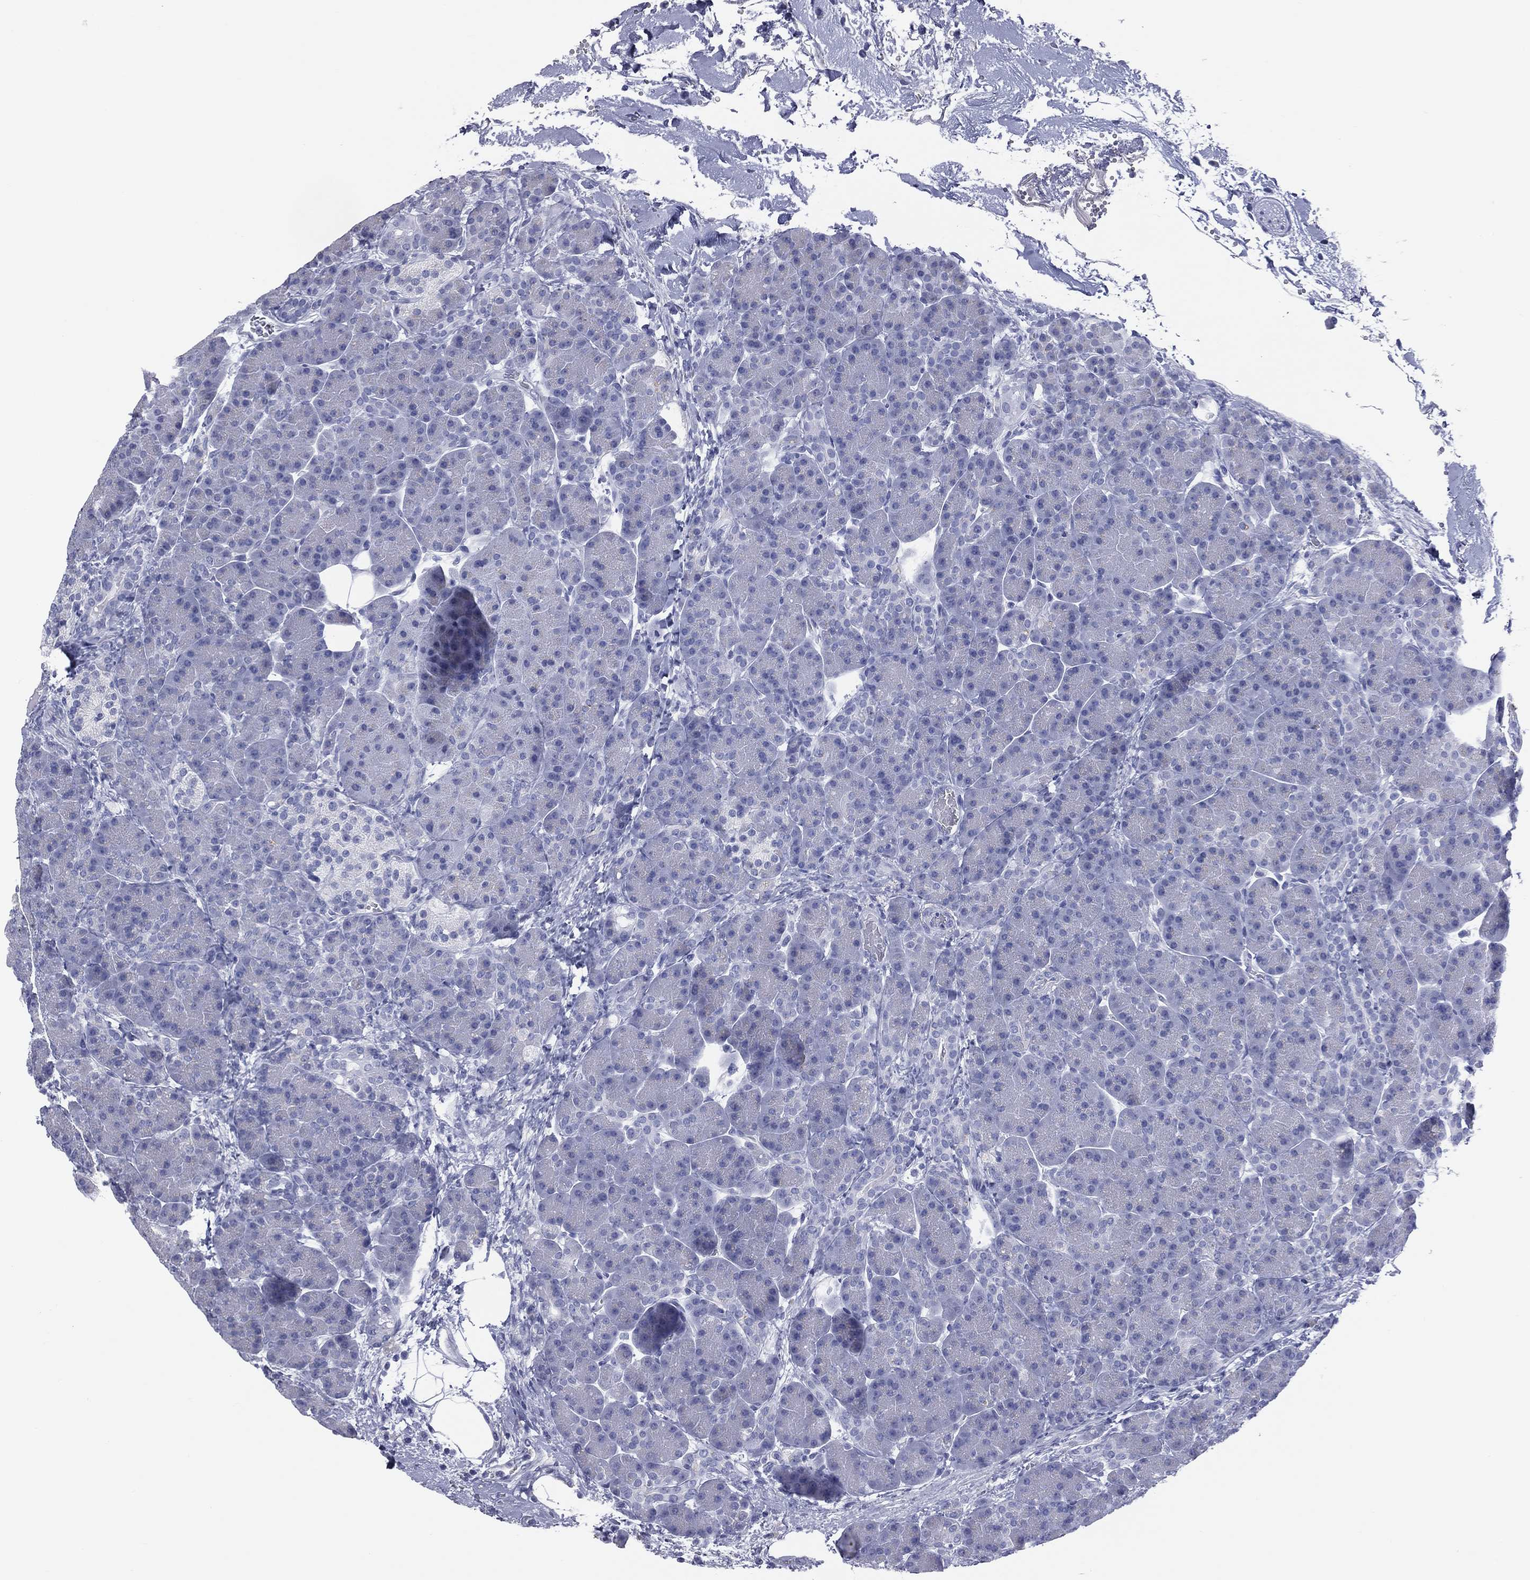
{"staining": {"intensity": "negative", "quantity": "none", "location": "none"}, "tissue": "pancreas", "cell_type": "Exocrine glandular cells", "image_type": "normal", "snomed": [{"axis": "morphology", "description": "Normal tissue, NOS"}, {"axis": "topography", "description": "Pancreas"}], "caption": "Histopathology image shows no protein staining in exocrine glandular cells of normal pancreas. (DAB immunohistochemistry visualized using brightfield microscopy, high magnification).", "gene": "MLN", "patient": {"sex": "female", "age": 63}}